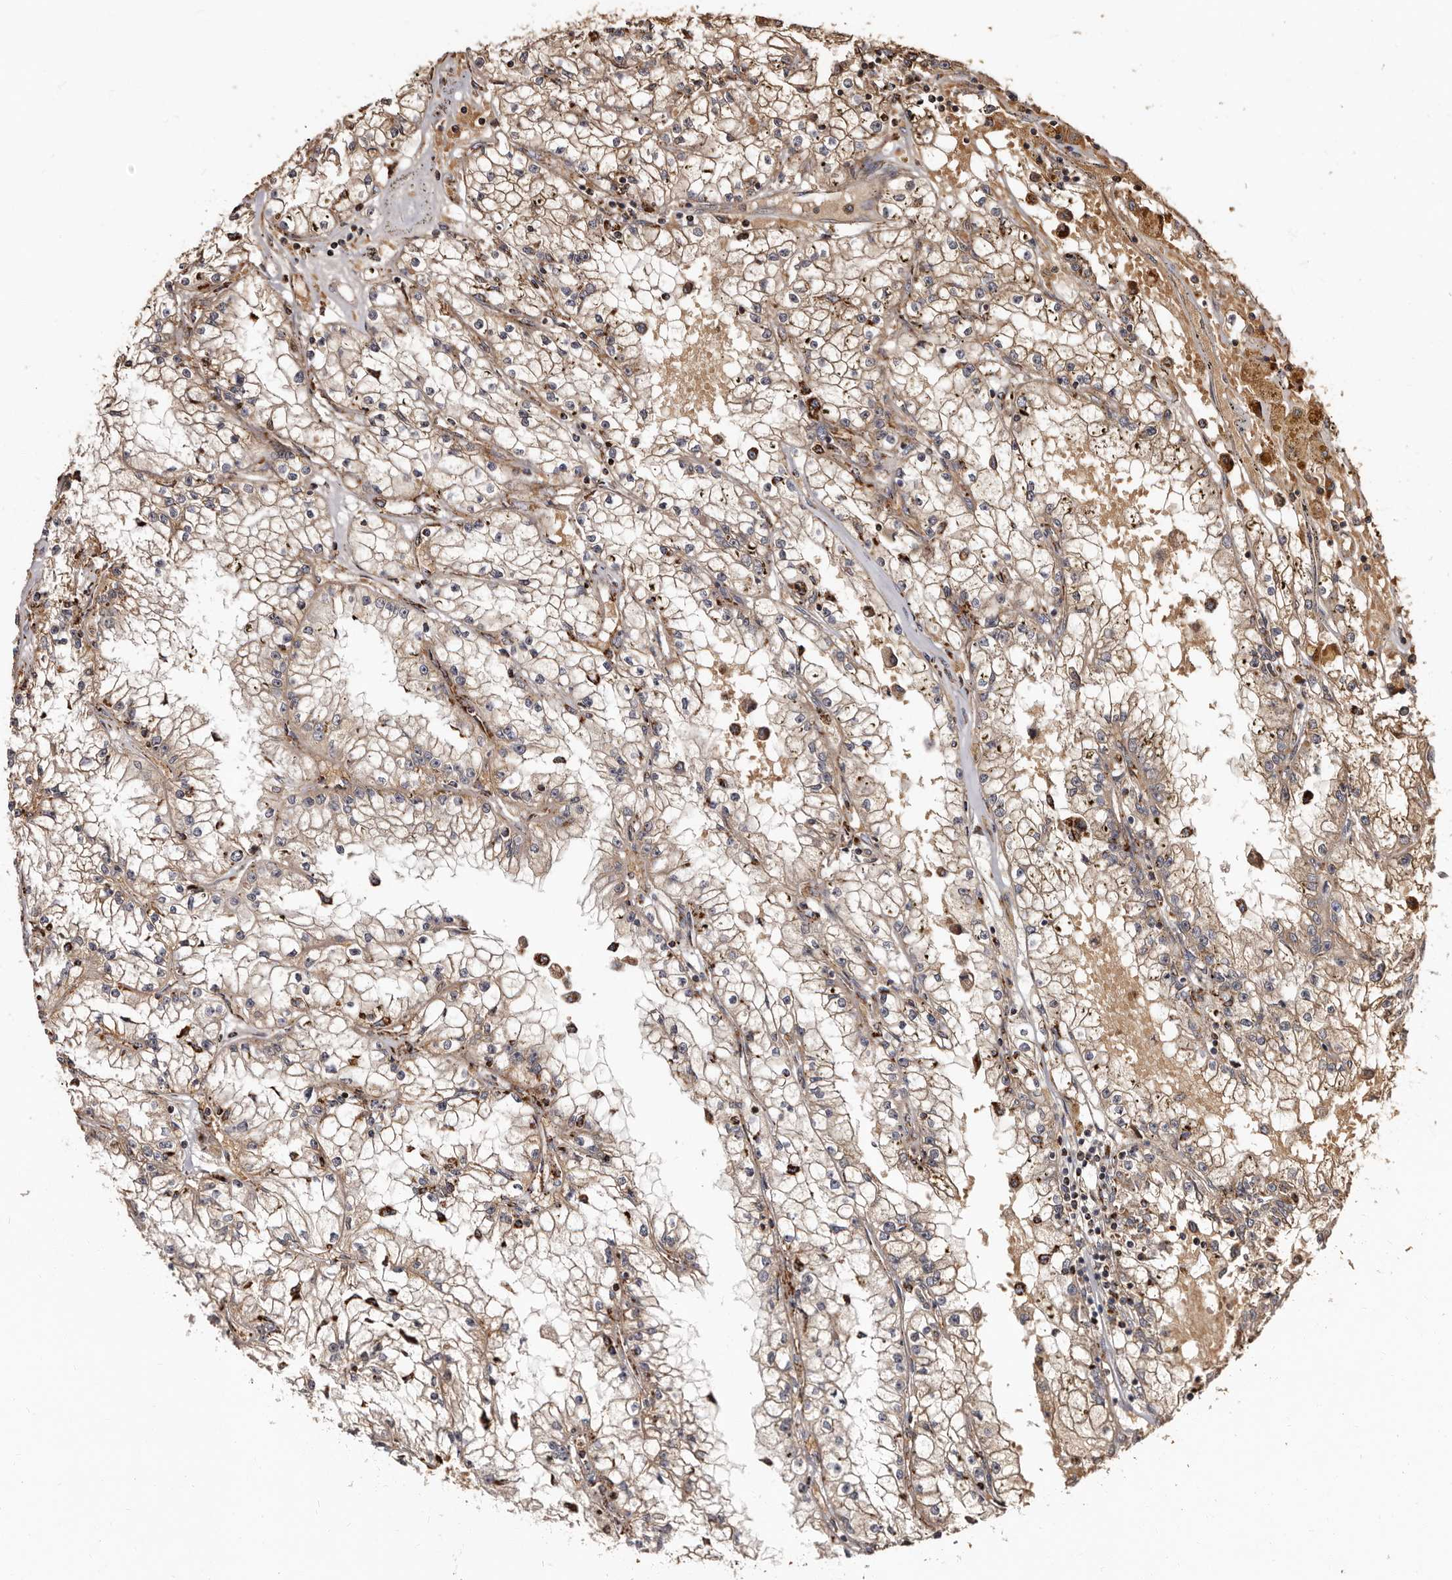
{"staining": {"intensity": "moderate", "quantity": ">75%", "location": "cytoplasmic/membranous"}, "tissue": "renal cancer", "cell_type": "Tumor cells", "image_type": "cancer", "snomed": [{"axis": "morphology", "description": "Adenocarcinoma, NOS"}, {"axis": "topography", "description": "Kidney"}], "caption": "High-power microscopy captured an IHC photomicrograph of renal adenocarcinoma, revealing moderate cytoplasmic/membranous positivity in approximately >75% of tumor cells.", "gene": "BAX", "patient": {"sex": "male", "age": 56}}